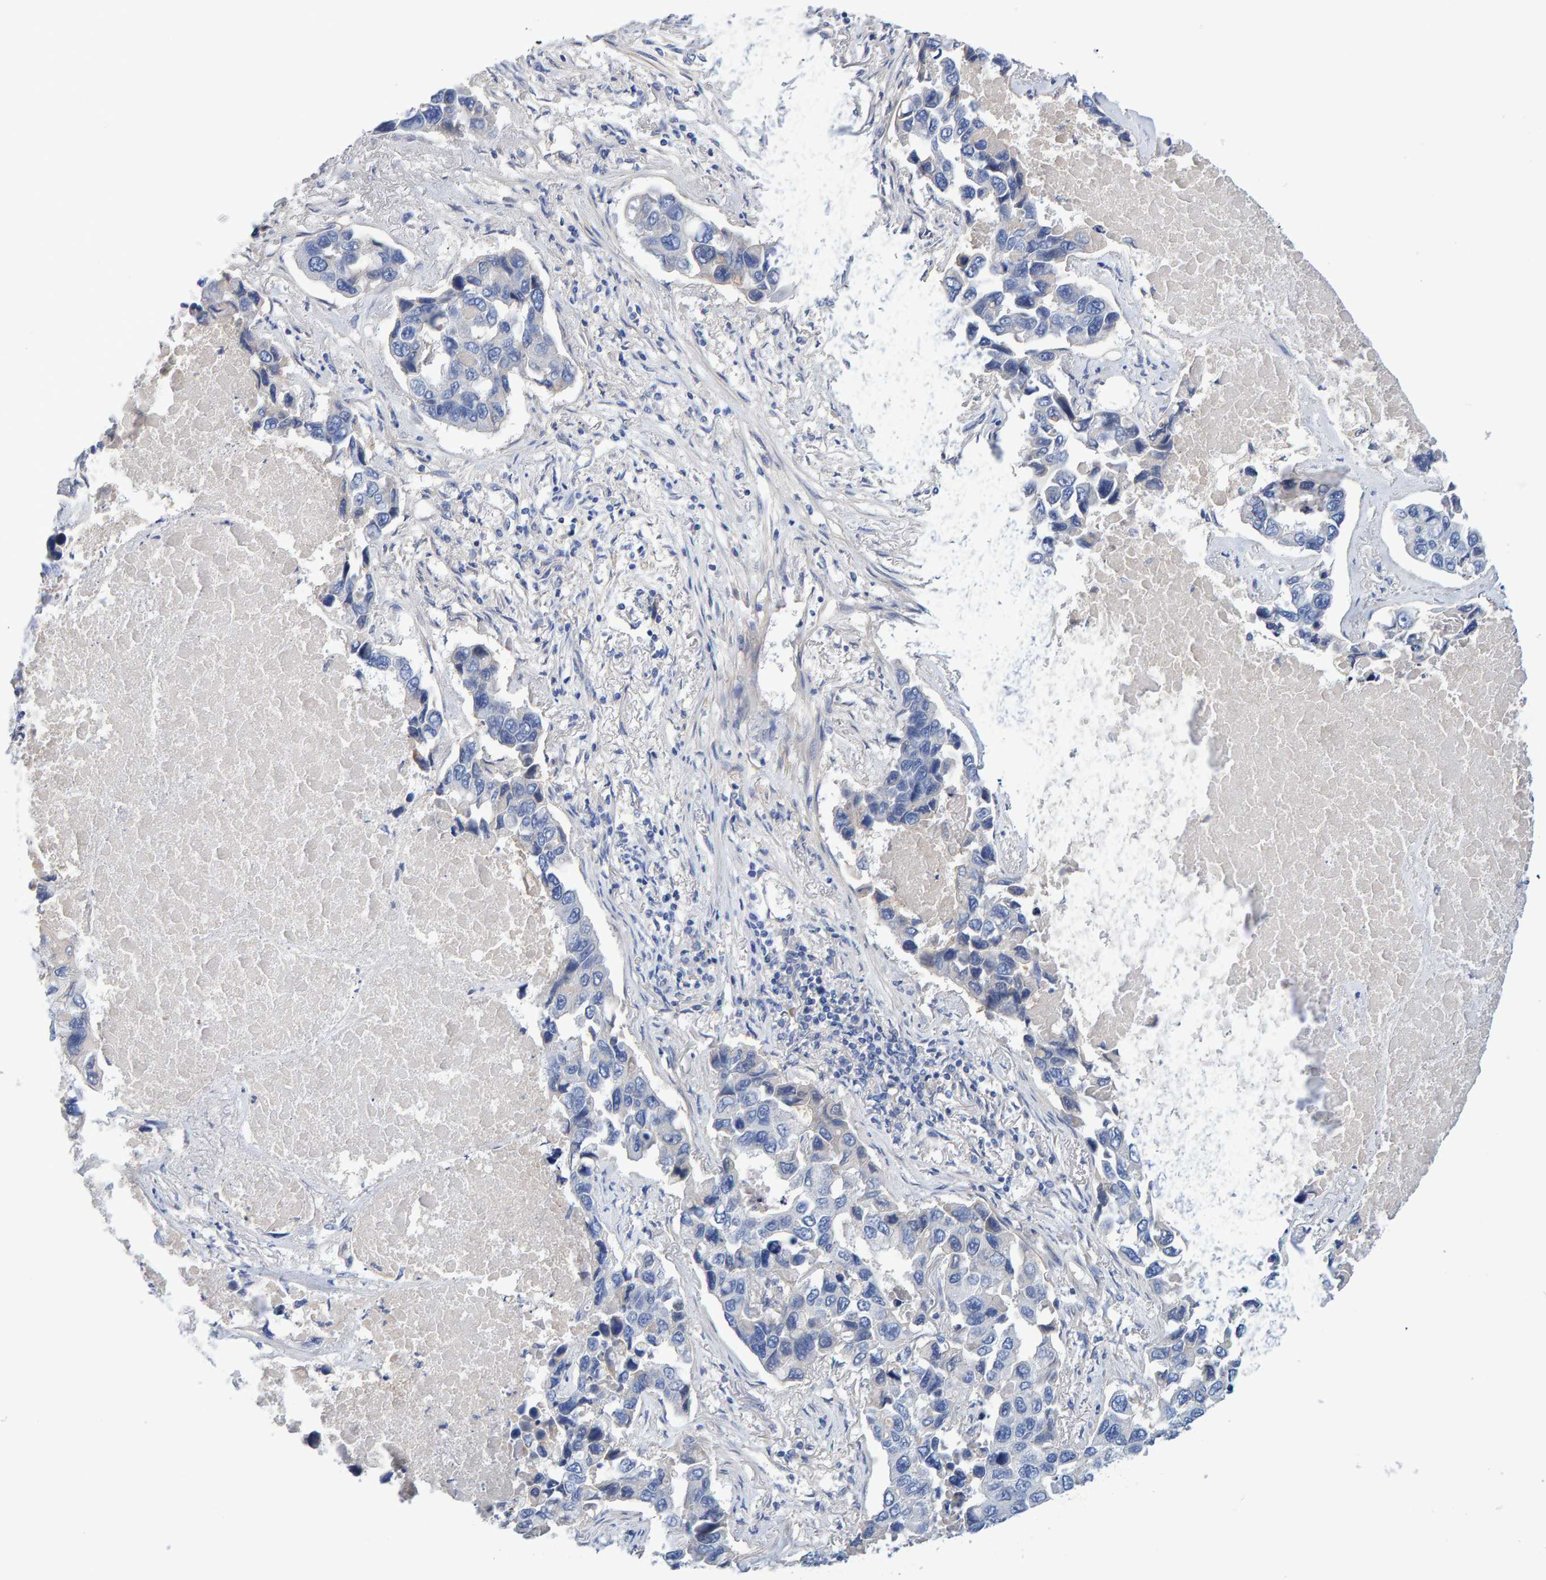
{"staining": {"intensity": "negative", "quantity": "none", "location": "none"}, "tissue": "lung cancer", "cell_type": "Tumor cells", "image_type": "cancer", "snomed": [{"axis": "morphology", "description": "Adenocarcinoma, NOS"}, {"axis": "topography", "description": "Lung"}], "caption": "Image shows no protein positivity in tumor cells of lung cancer tissue. The staining was performed using DAB (3,3'-diaminobenzidine) to visualize the protein expression in brown, while the nuclei were stained in blue with hematoxylin (Magnification: 20x).", "gene": "EFR3A", "patient": {"sex": "male", "age": 64}}